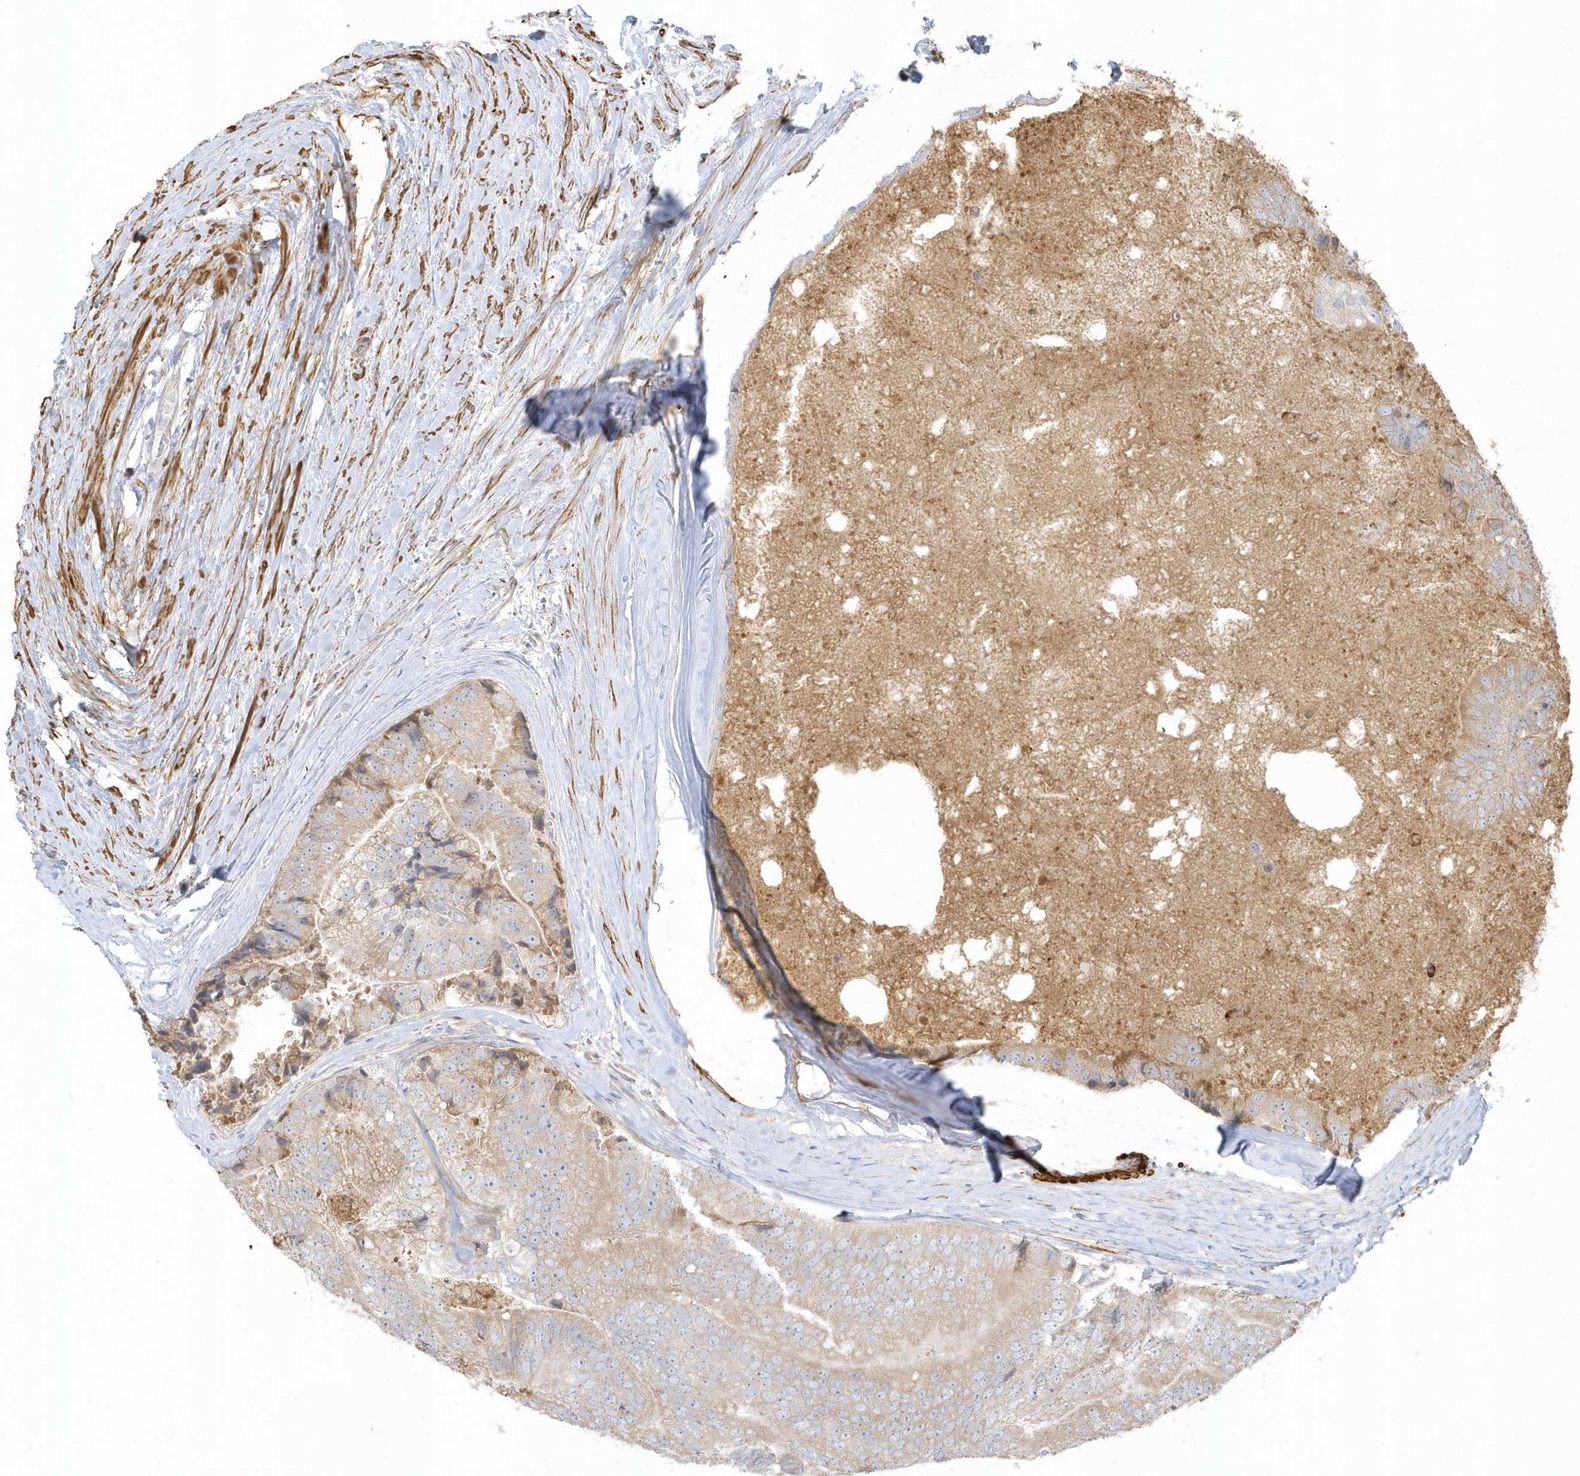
{"staining": {"intensity": "weak", "quantity": ">75%", "location": "cytoplasmic/membranous"}, "tissue": "prostate cancer", "cell_type": "Tumor cells", "image_type": "cancer", "snomed": [{"axis": "morphology", "description": "Adenocarcinoma, High grade"}, {"axis": "topography", "description": "Prostate"}], "caption": "Adenocarcinoma (high-grade) (prostate) stained with IHC displays weak cytoplasmic/membranous positivity in approximately >75% of tumor cells. (brown staining indicates protein expression, while blue staining denotes nuclei).", "gene": "THADA", "patient": {"sex": "male", "age": 70}}